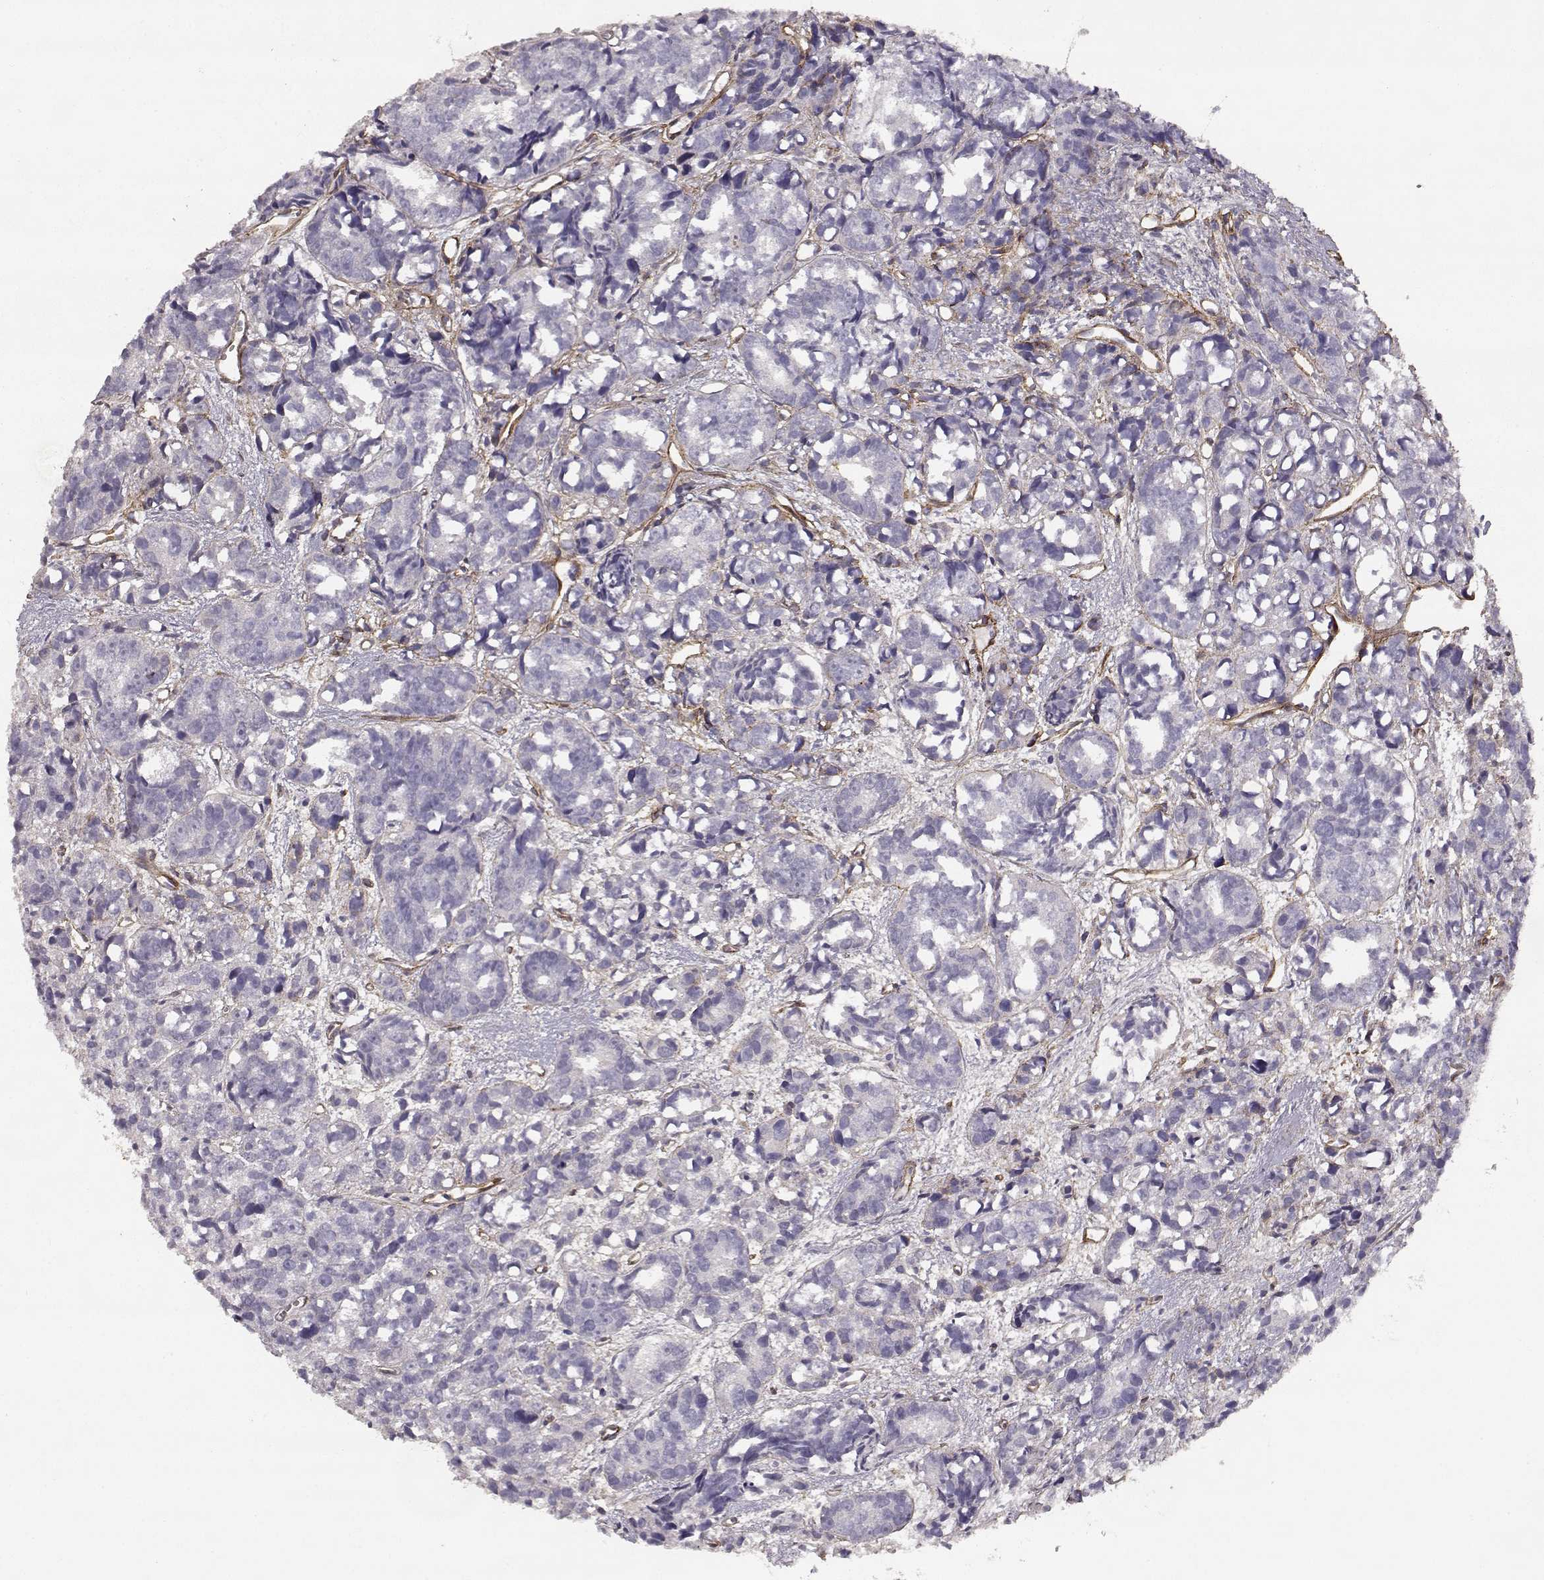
{"staining": {"intensity": "negative", "quantity": "none", "location": "none"}, "tissue": "prostate cancer", "cell_type": "Tumor cells", "image_type": "cancer", "snomed": [{"axis": "morphology", "description": "Adenocarcinoma, High grade"}, {"axis": "topography", "description": "Prostate"}], "caption": "Prostate adenocarcinoma (high-grade) was stained to show a protein in brown. There is no significant expression in tumor cells.", "gene": "LAMC1", "patient": {"sex": "male", "age": 77}}